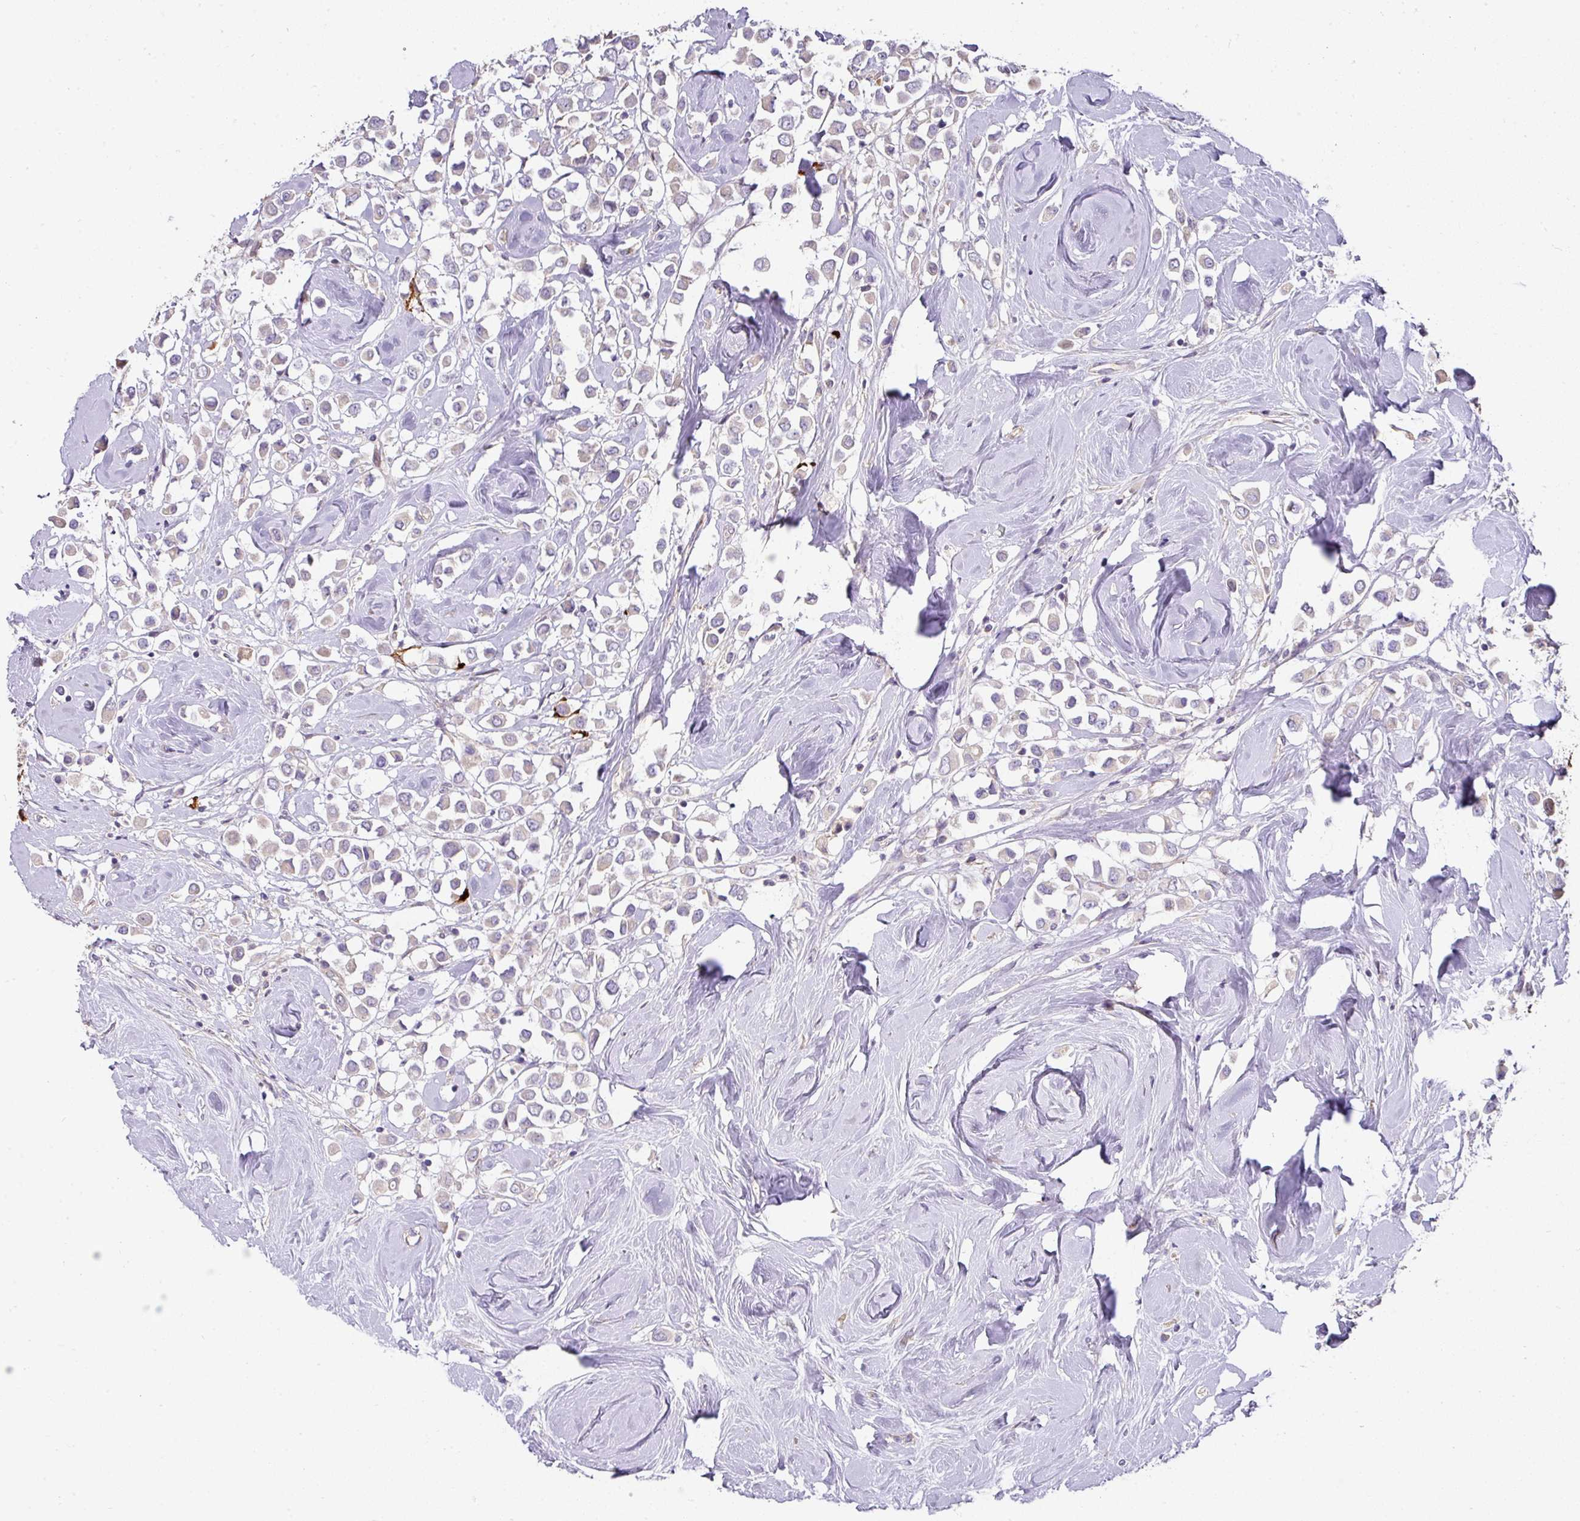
{"staining": {"intensity": "negative", "quantity": "none", "location": "none"}, "tissue": "breast cancer", "cell_type": "Tumor cells", "image_type": "cancer", "snomed": [{"axis": "morphology", "description": "Duct carcinoma"}, {"axis": "topography", "description": "Breast"}], "caption": "An IHC histopathology image of invasive ductal carcinoma (breast) is shown. There is no staining in tumor cells of invasive ductal carcinoma (breast).", "gene": "STK35", "patient": {"sex": "female", "age": 61}}